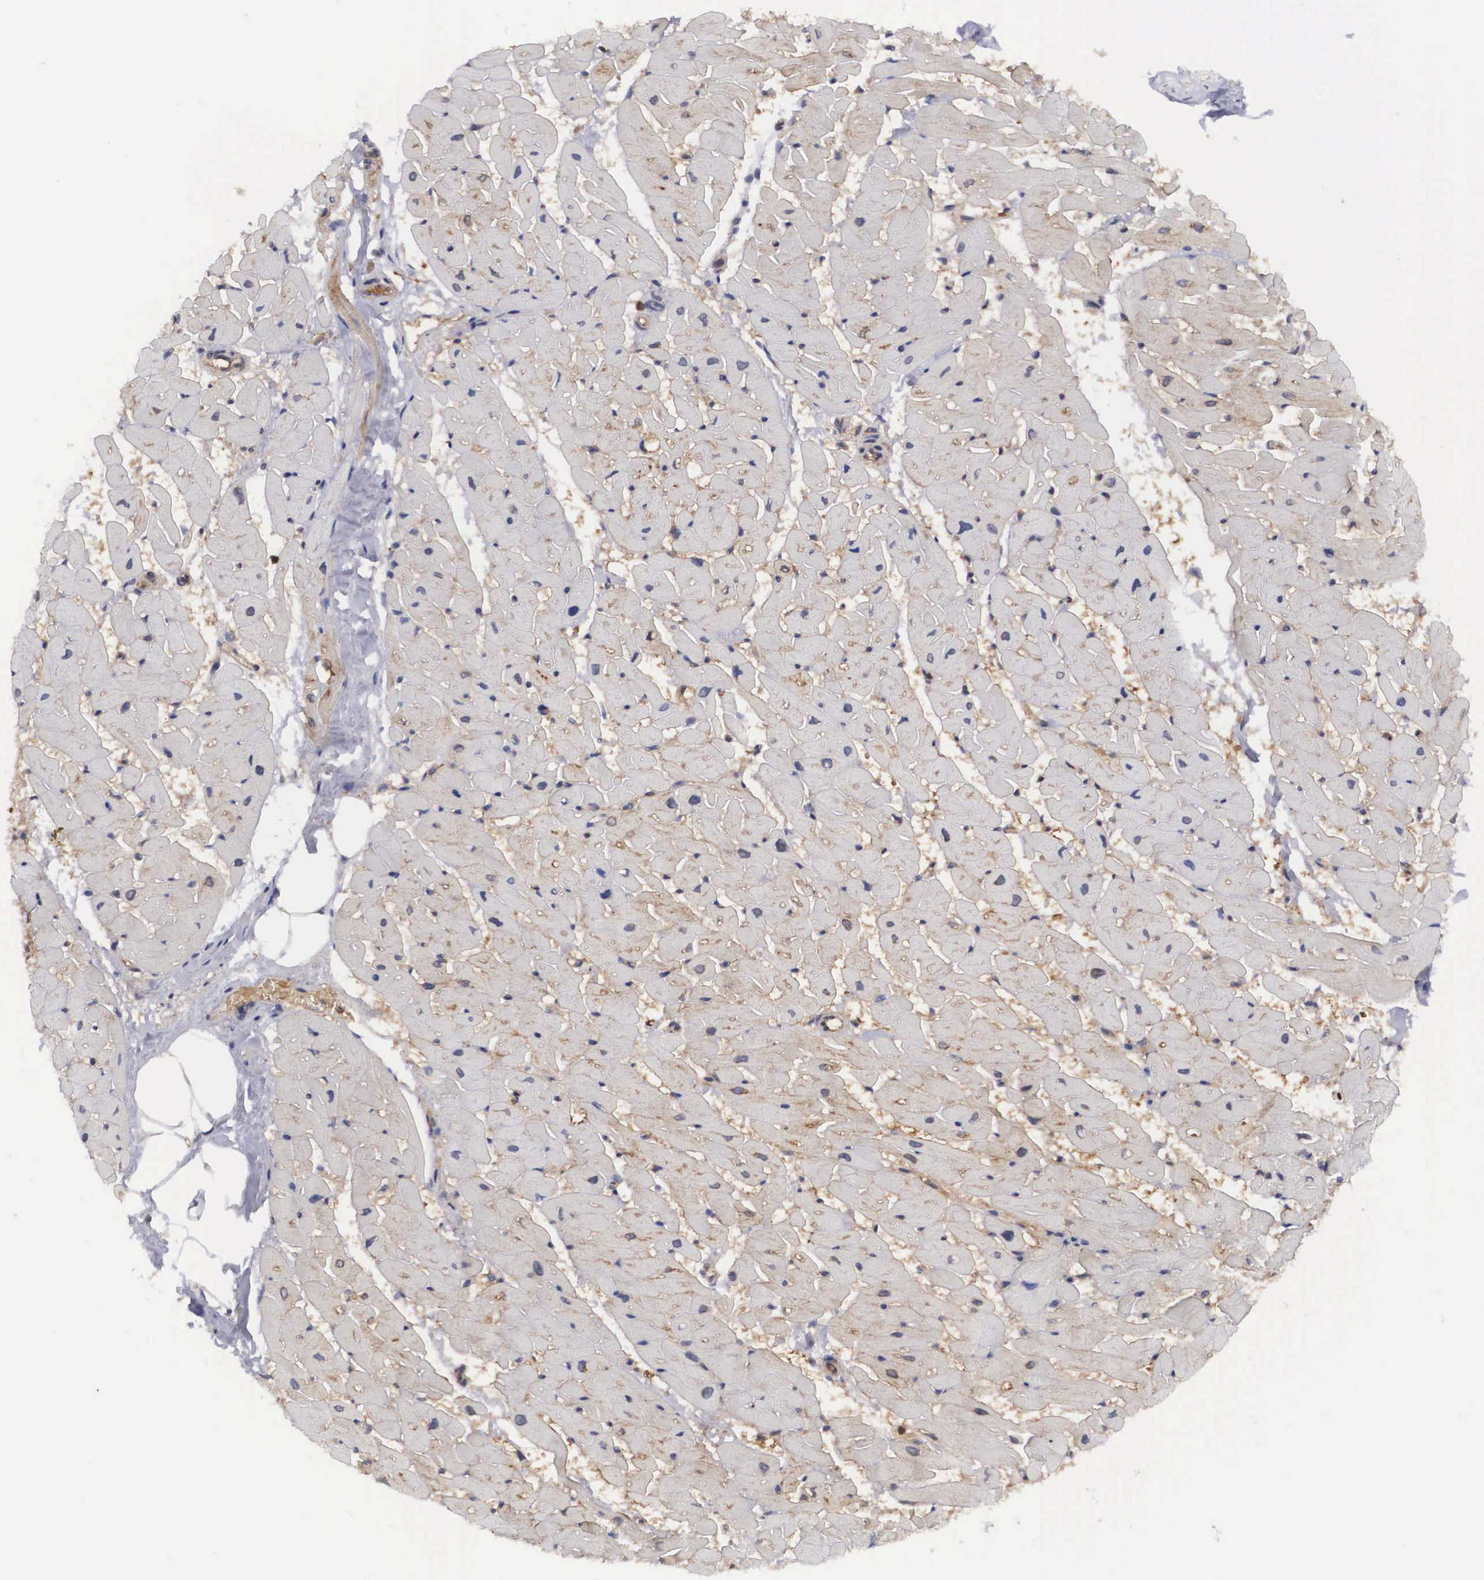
{"staining": {"intensity": "moderate", "quantity": "<25%", "location": "nuclear"}, "tissue": "heart muscle", "cell_type": "Cardiomyocytes", "image_type": "normal", "snomed": [{"axis": "morphology", "description": "Normal tissue, NOS"}, {"axis": "topography", "description": "Heart"}], "caption": "IHC (DAB) staining of unremarkable human heart muscle displays moderate nuclear protein staining in about <25% of cardiomyocytes. The staining was performed using DAB (3,3'-diaminobenzidine), with brown indicating positive protein expression. Nuclei are stained blue with hematoxylin.", "gene": "ADSL", "patient": {"sex": "female", "age": 19}}